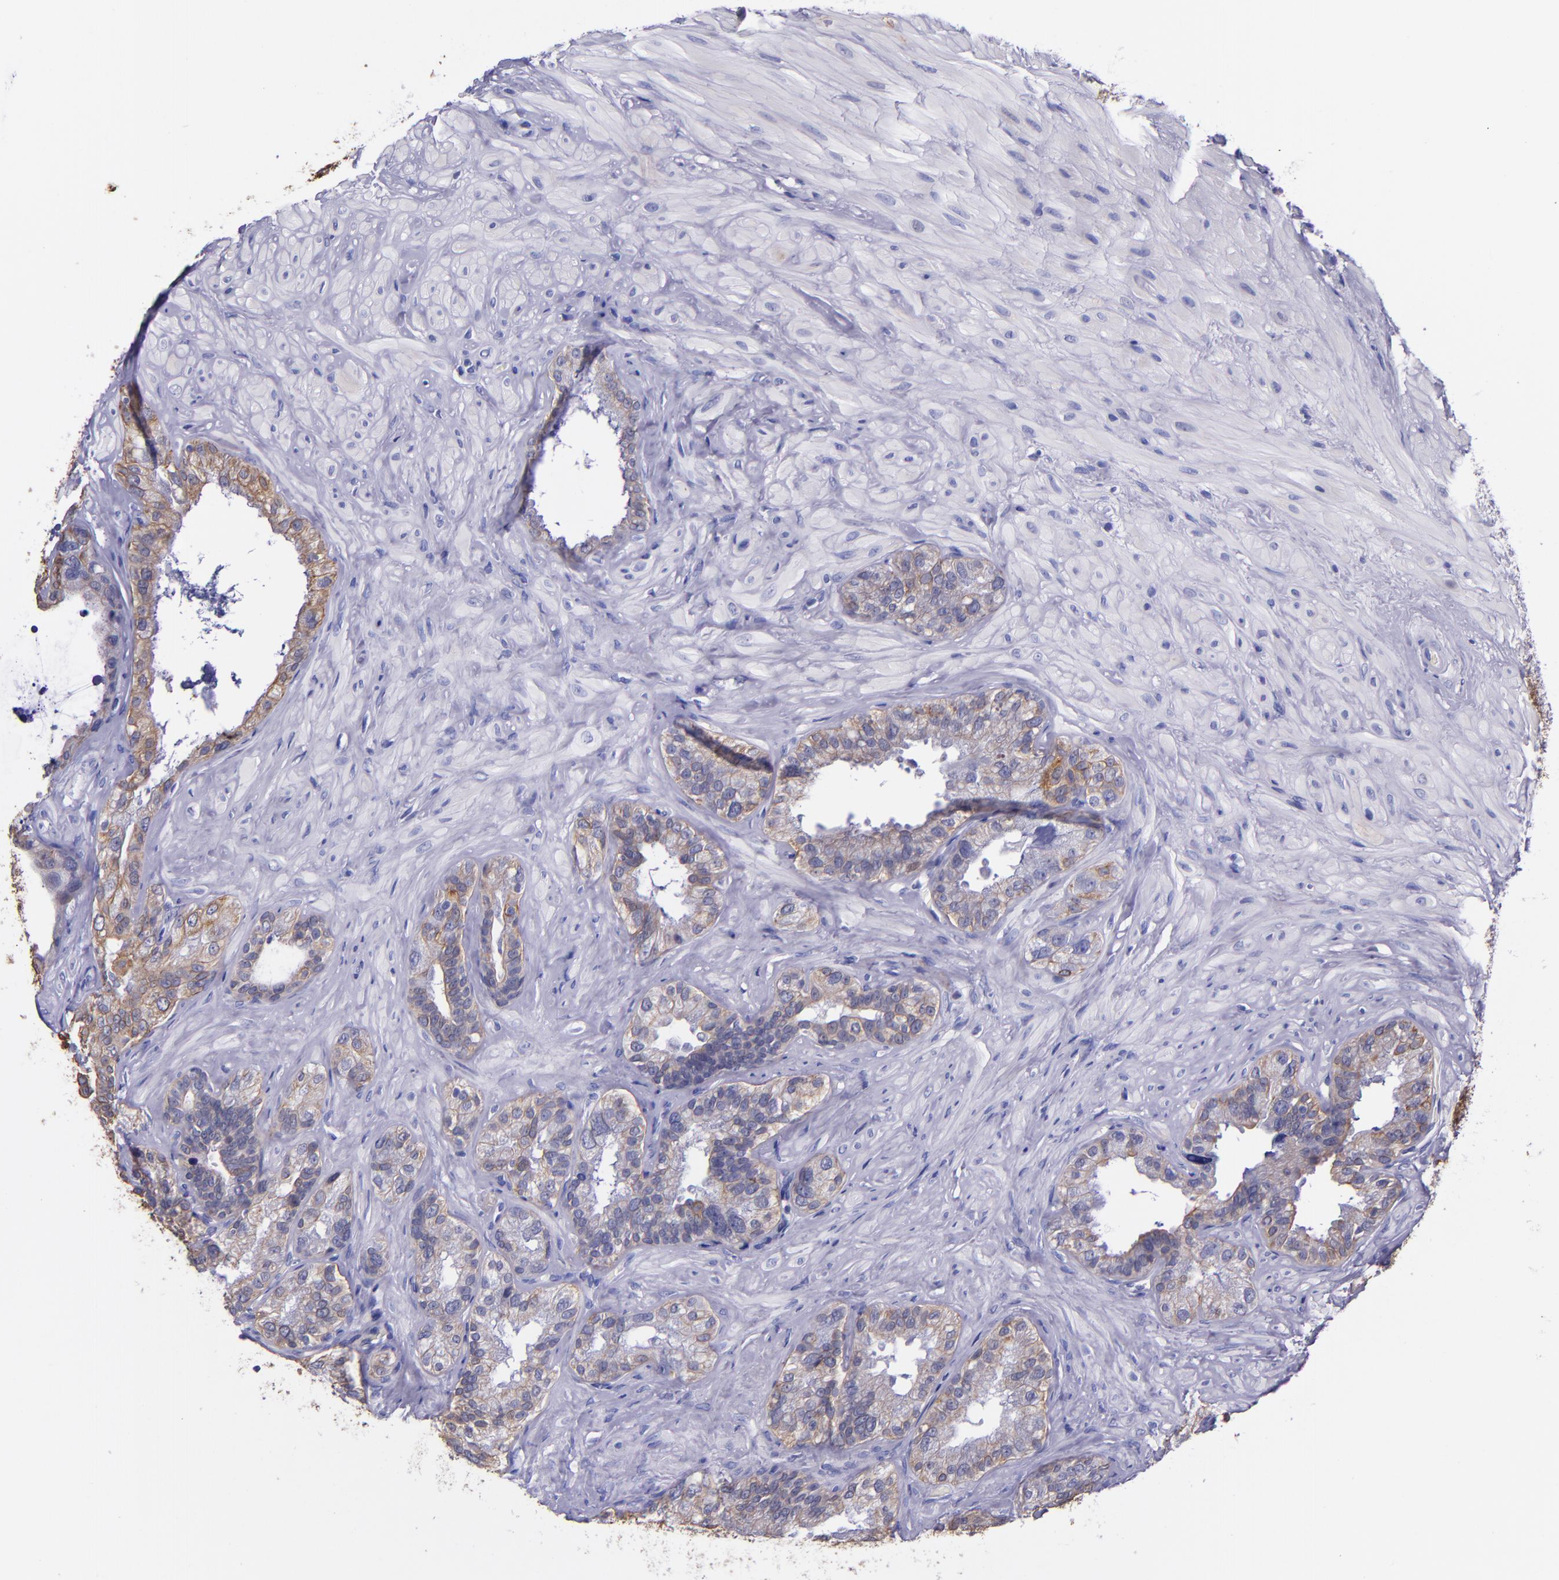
{"staining": {"intensity": "moderate", "quantity": "25%-75%", "location": "cytoplasmic/membranous"}, "tissue": "seminal vesicle", "cell_type": "Glandular cells", "image_type": "normal", "snomed": [{"axis": "morphology", "description": "Normal tissue, NOS"}, {"axis": "topography", "description": "Seminal veicle"}], "caption": "Immunohistochemical staining of unremarkable seminal vesicle shows moderate cytoplasmic/membranous protein expression in about 25%-75% of glandular cells. Immunohistochemistry stains the protein in brown and the nuclei are stained blue.", "gene": "KRT4", "patient": {"sex": "male", "age": 63}}